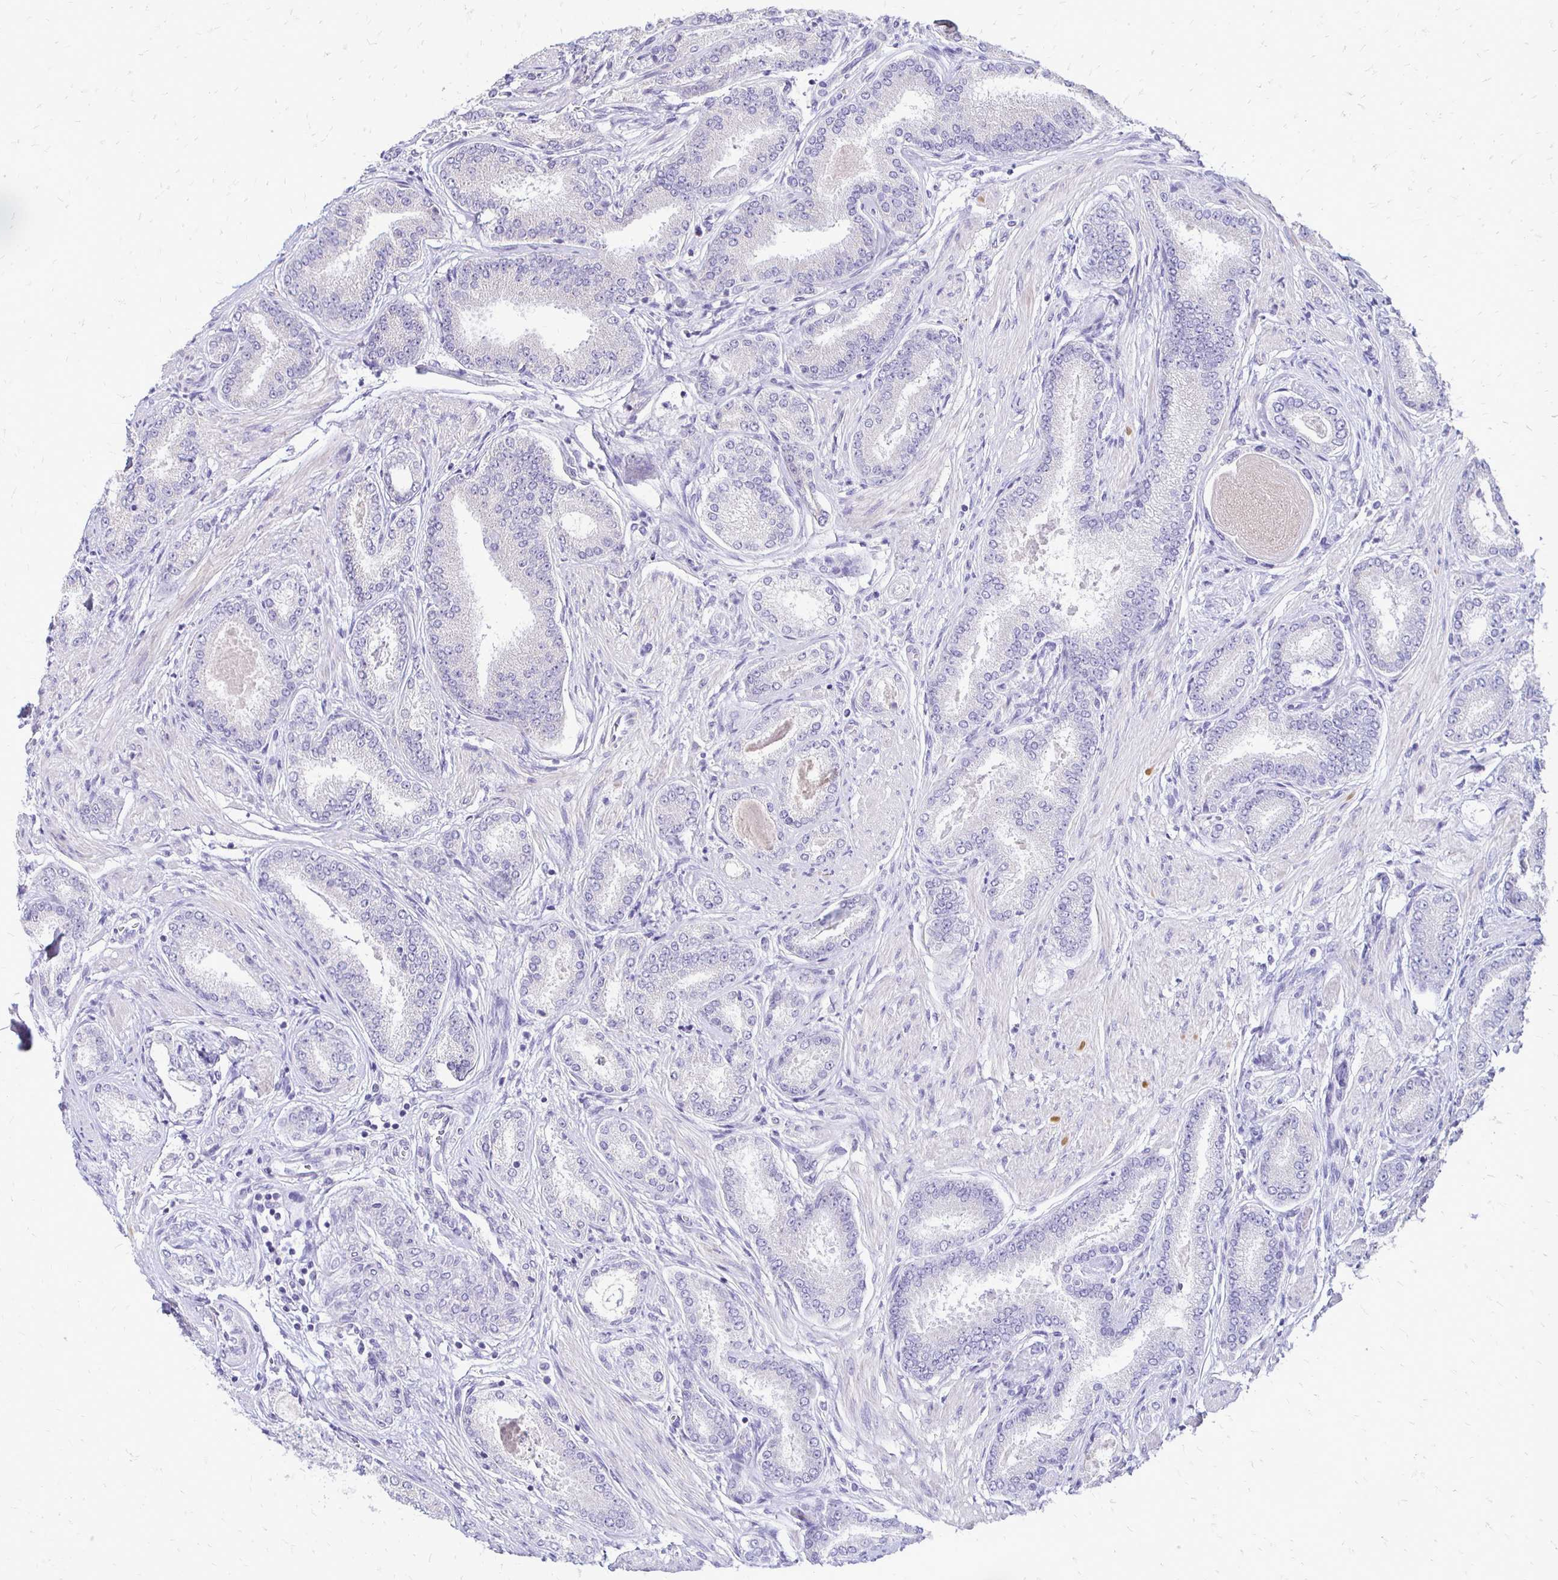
{"staining": {"intensity": "negative", "quantity": "none", "location": "none"}, "tissue": "prostate cancer", "cell_type": "Tumor cells", "image_type": "cancer", "snomed": [{"axis": "morphology", "description": "Adenocarcinoma, High grade"}, {"axis": "topography", "description": "Prostate"}], "caption": "This is an IHC image of prostate cancer. There is no expression in tumor cells.", "gene": "ALPG", "patient": {"sex": "male", "age": 63}}